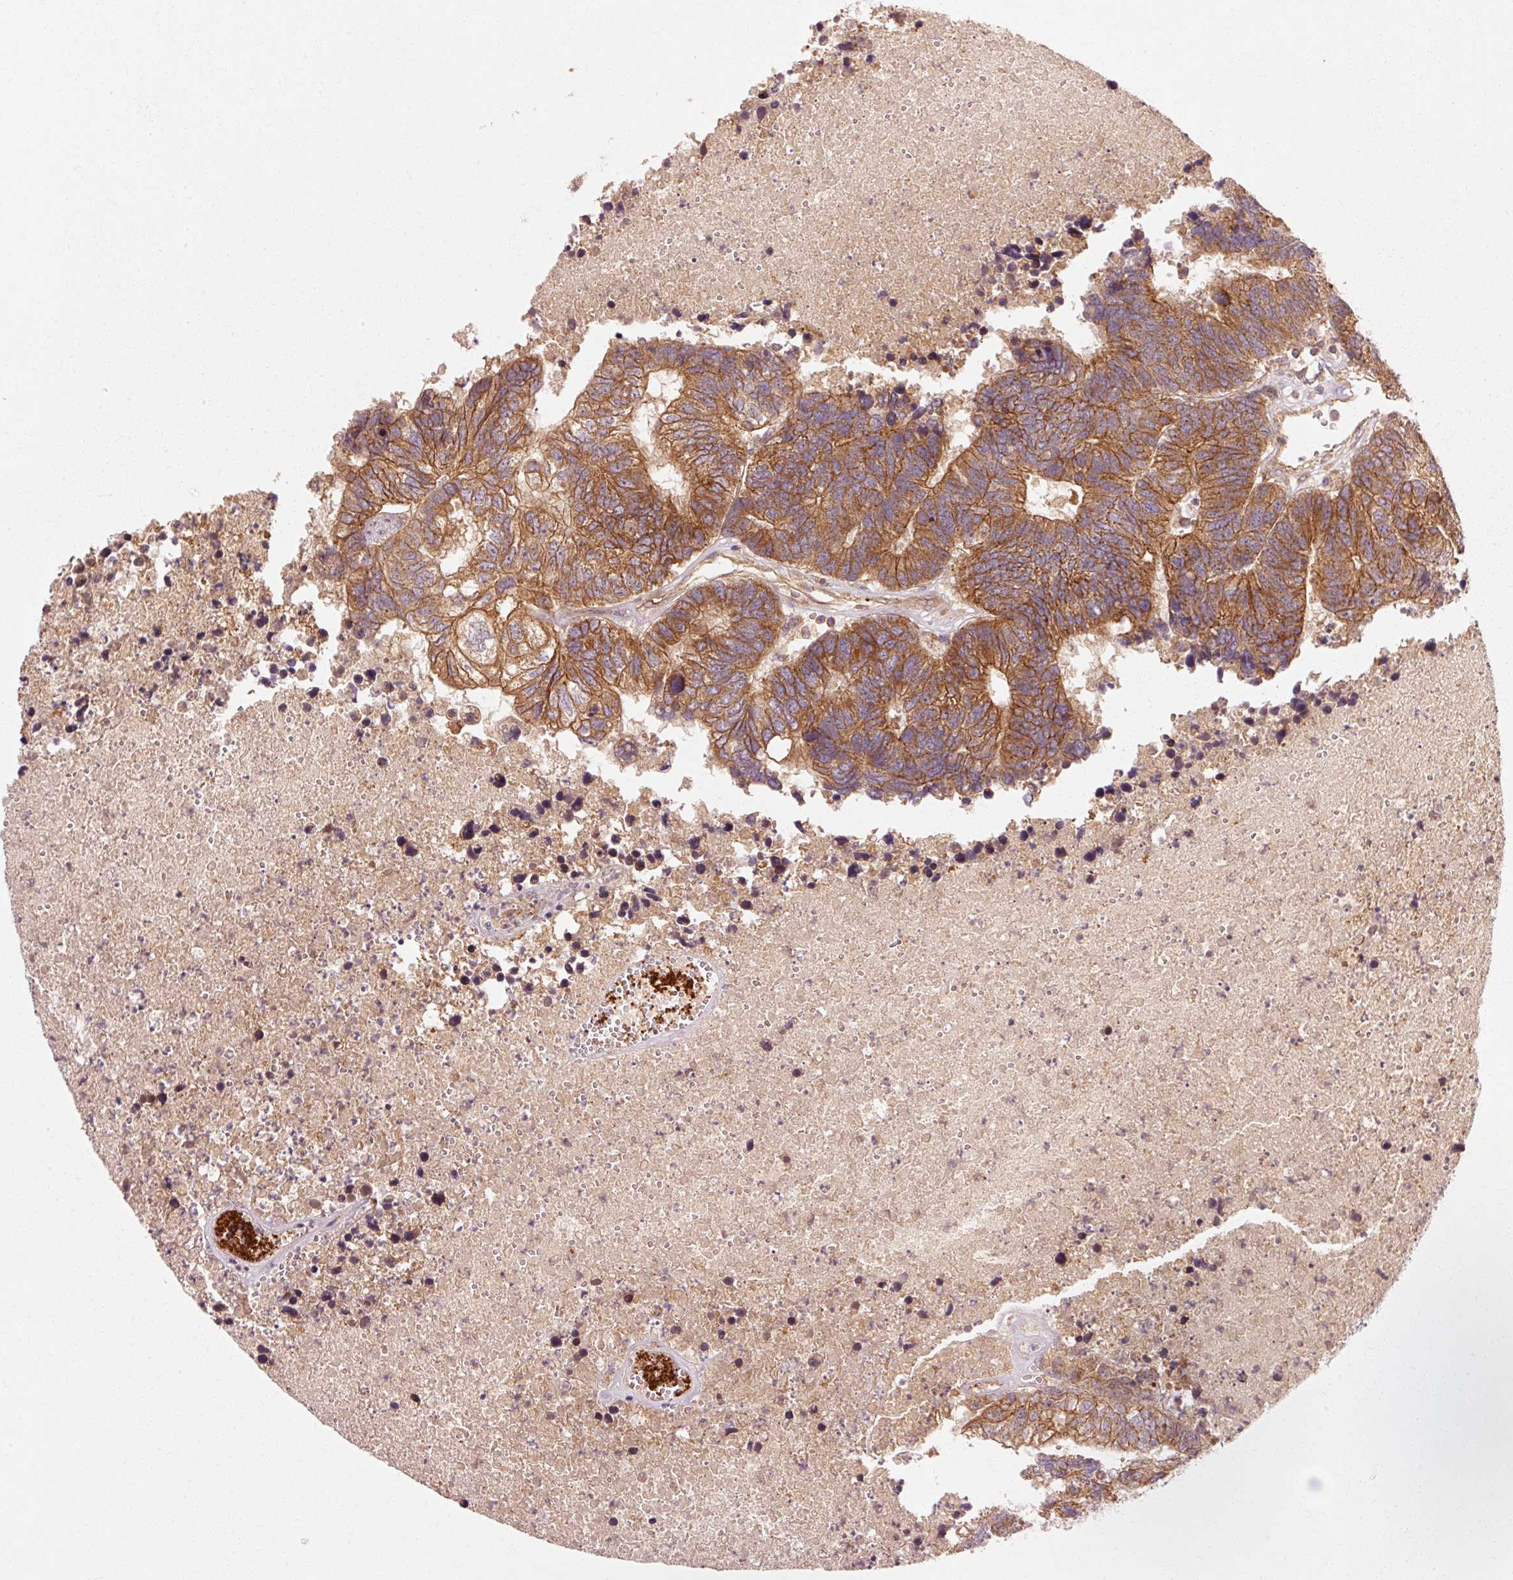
{"staining": {"intensity": "moderate", "quantity": ">75%", "location": "cytoplasmic/membranous"}, "tissue": "colorectal cancer", "cell_type": "Tumor cells", "image_type": "cancer", "snomed": [{"axis": "morphology", "description": "Adenocarcinoma, NOS"}, {"axis": "topography", "description": "Colon"}], "caption": "The micrograph exhibits a brown stain indicating the presence of a protein in the cytoplasmic/membranous of tumor cells in colorectal cancer (adenocarcinoma). (Brightfield microscopy of DAB IHC at high magnification).", "gene": "CTNNA1", "patient": {"sex": "female", "age": 48}}